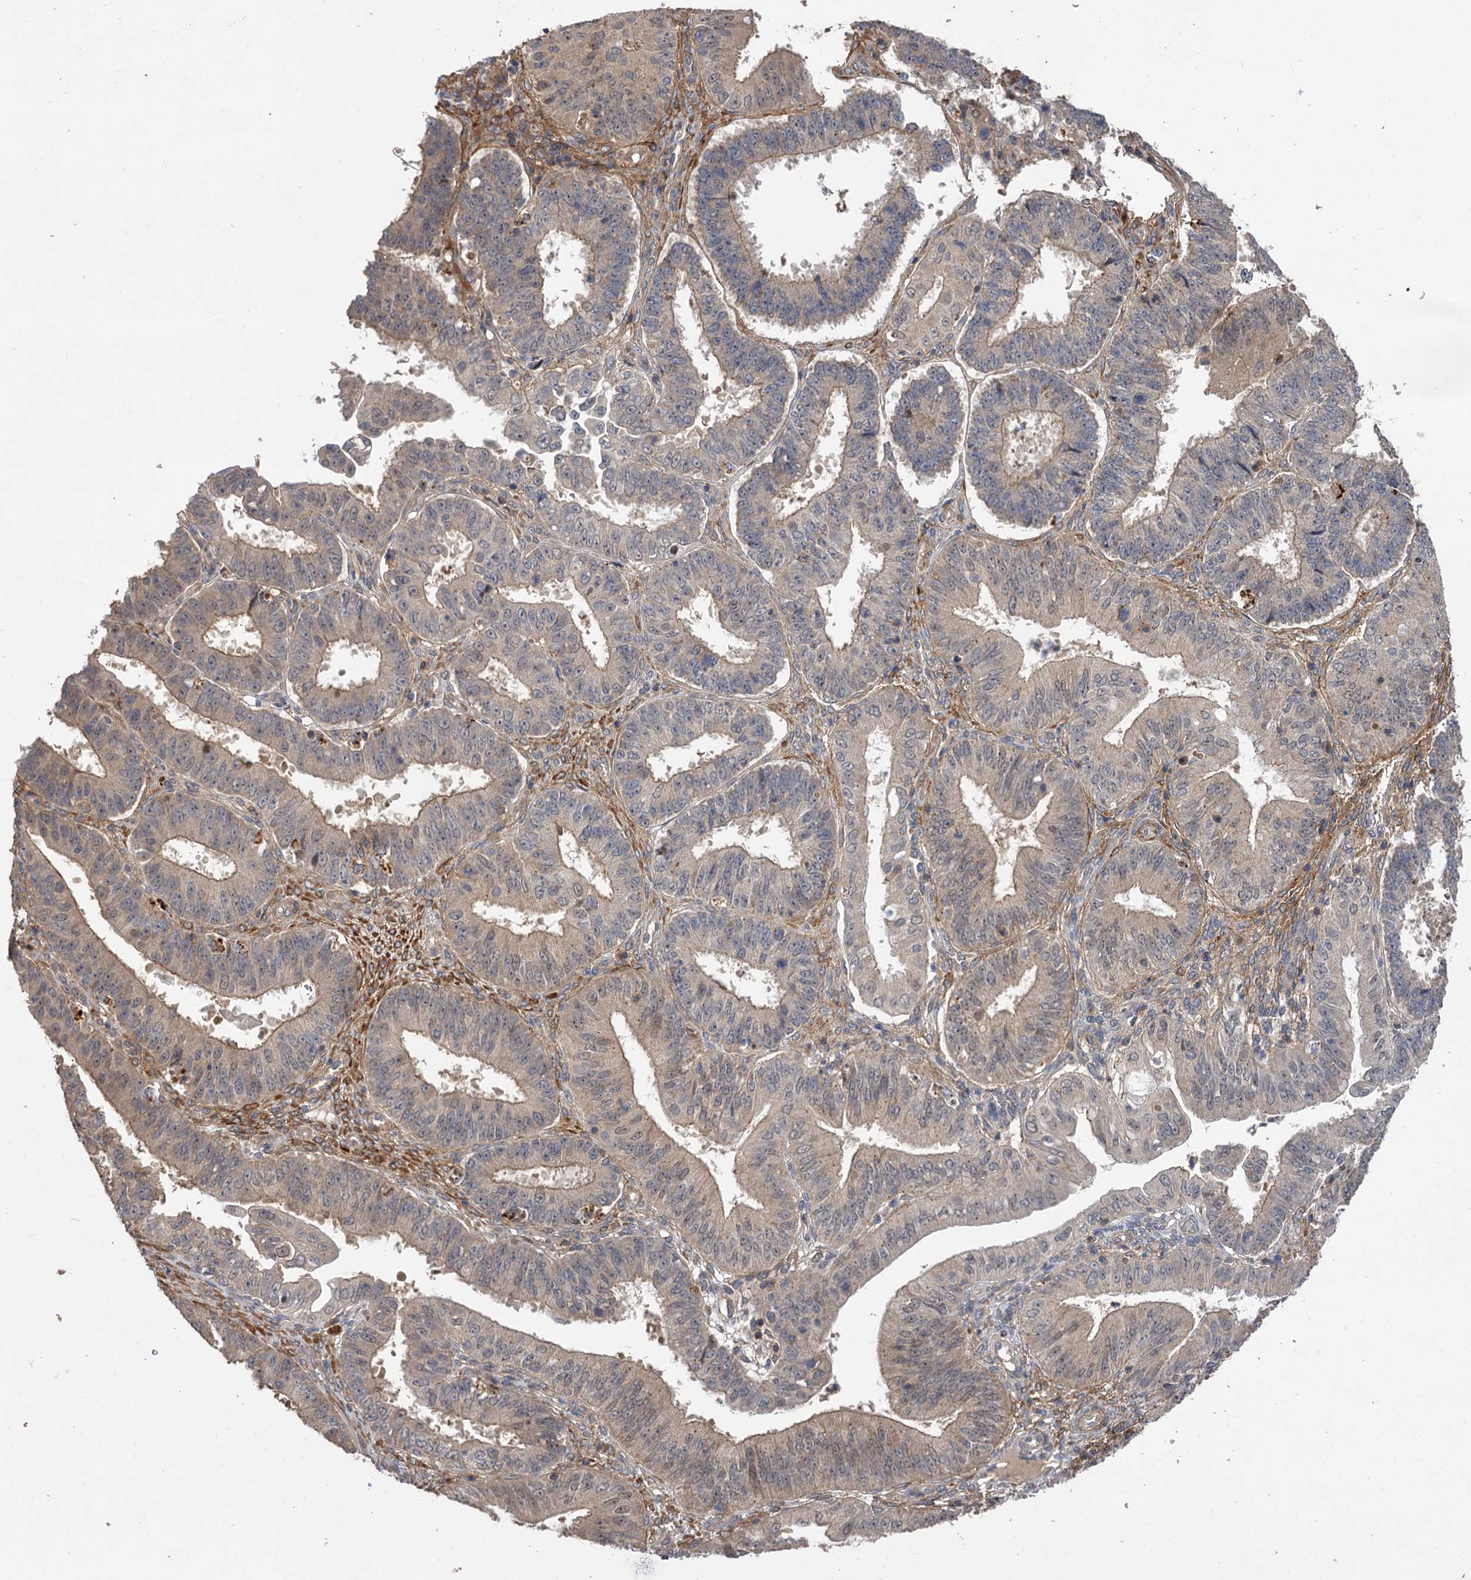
{"staining": {"intensity": "weak", "quantity": "25%-75%", "location": "cytoplasmic/membranous,nuclear"}, "tissue": "ovarian cancer", "cell_type": "Tumor cells", "image_type": "cancer", "snomed": [{"axis": "morphology", "description": "Carcinoma, endometroid"}, {"axis": "topography", "description": "Appendix"}, {"axis": "topography", "description": "Ovary"}], "caption": "The histopathology image displays immunohistochemical staining of endometroid carcinoma (ovarian). There is weak cytoplasmic/membranous and nuclear positivity is identified in approximately 25%-75% of tumor cells.", "gene": "FBXW8", "patient": {"sex": "female", "age": 42}}